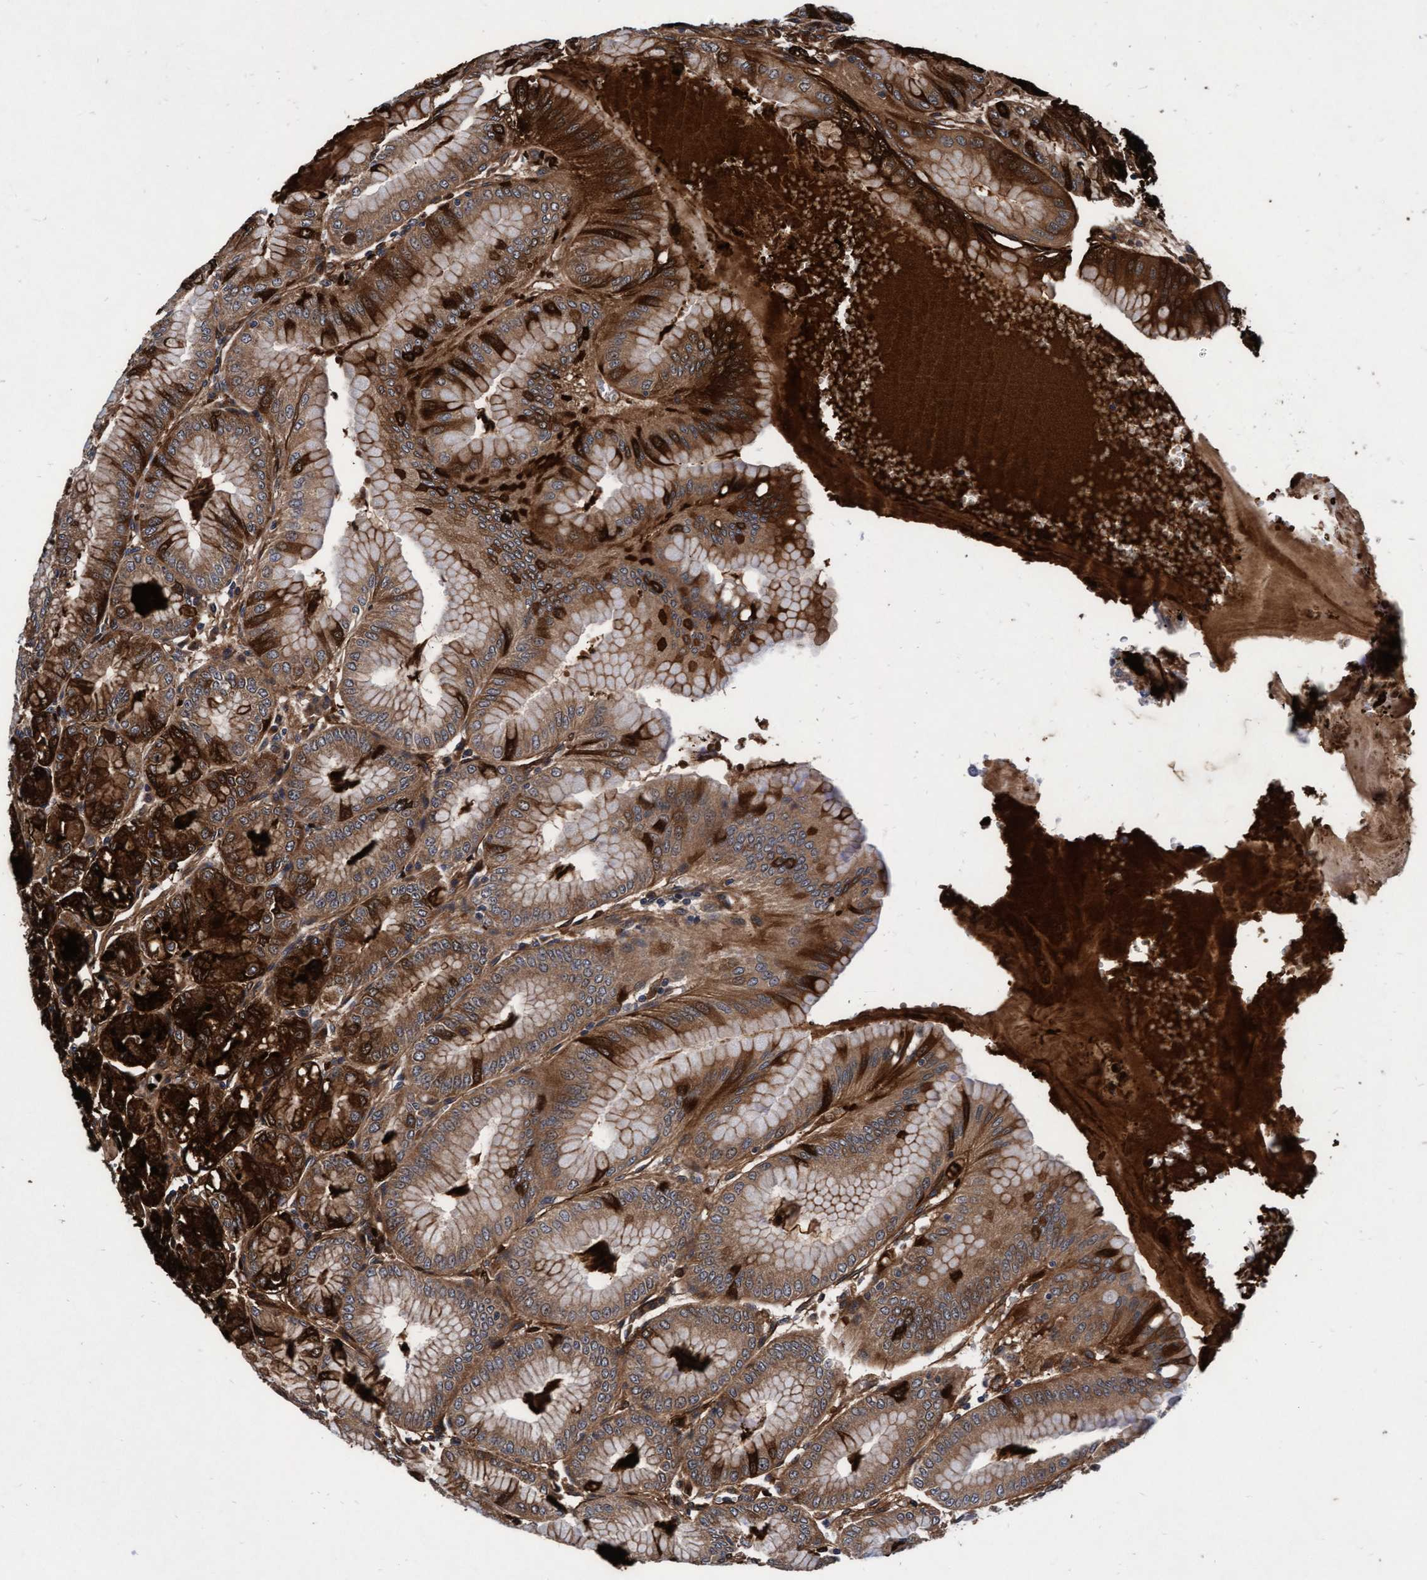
{"staining": {"intensity": "strong", "quantity": ">75%", "location": "cytoplasmic/membranous"}, "tissue": "stomach", "cell_type": "Glandular cells", "image_type": "normal", "snomed": [{"axis": "morphology", "description": "Normal tissue, NOS"}, {"axis": "topography", "description": "Stomach, lower"}], "caption": "Immunohistochemical staining of benign human stomach shows >75% levels of strong cytoplasmic/membranous protein staining in about >75% of glandular cells.", "gene": "EFCAB13", "patient": {"sex": "male", "age": 71}}